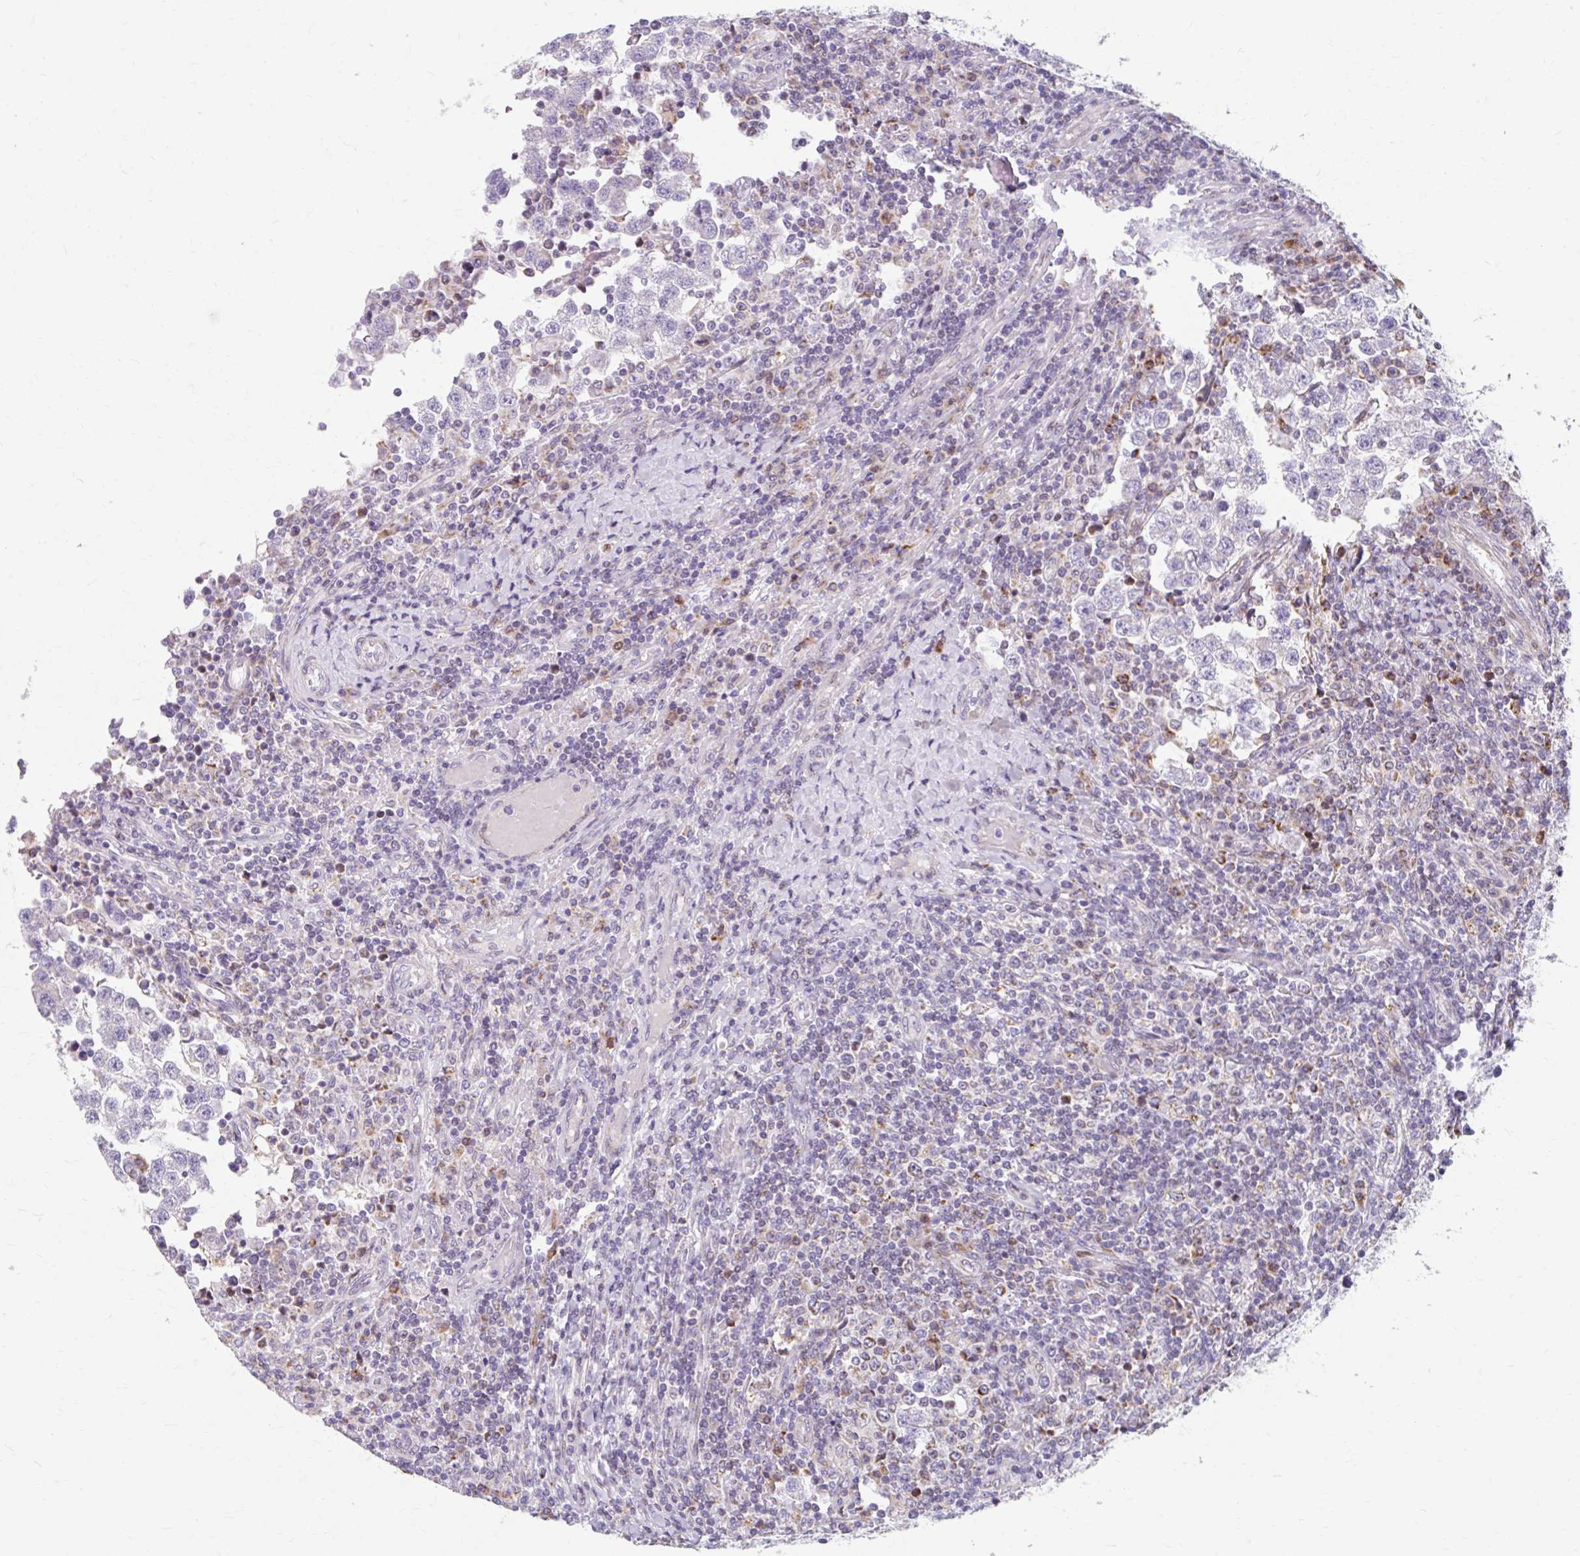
{"staining": {"intensity": "negative", "quantity": "none", "location": "none"}, "tissue": "testis cancer", "cell_type": "Tumor cells", "image_type": "cancer", "snomed": [{"axis": "morphology", "description": "Seminoma, NOS"}, {"axis": "topography", "description": "Testis"}], "caption": "High power microscopy micrograph of an IHC image of testis seminoma, revealing no significant staining in tumor cells.", "gene": "BEAN1", "patient": {"sex": "male", "age": 34}}